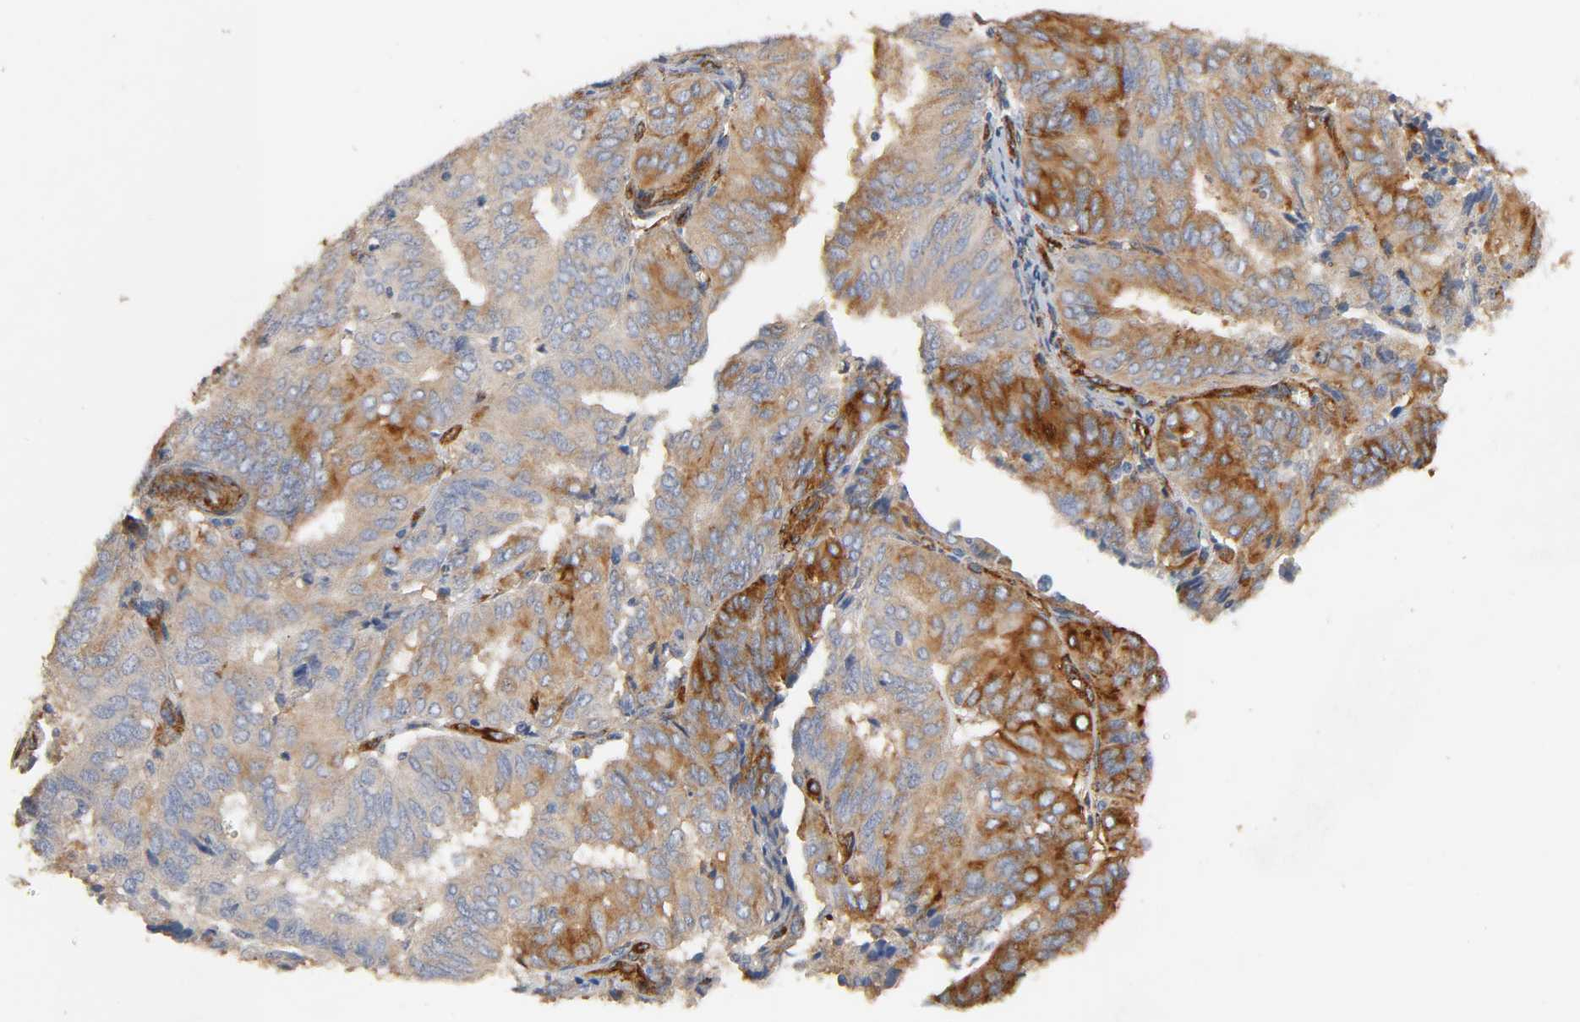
{"staining": {"intensity": "moderate", "quantity": "25%-75%", "location": "cytoplasmic/membranous"}, "tissue": "endometrial cancer", "cell_type": "Tumor cells", "image_type": "cancer", "snomed": [{"axis": "morphology", "description": "Adenocarcinoma, NOS"}, {"axis": "topography", "description": "Uterus"}], "caption": "Human endometrial adenocarcinoma stained with a protein marker demonstrates moderate staining in tumor cells.", "gene": "IFITM3", "patient": {"sex": "female", "age": 60}}